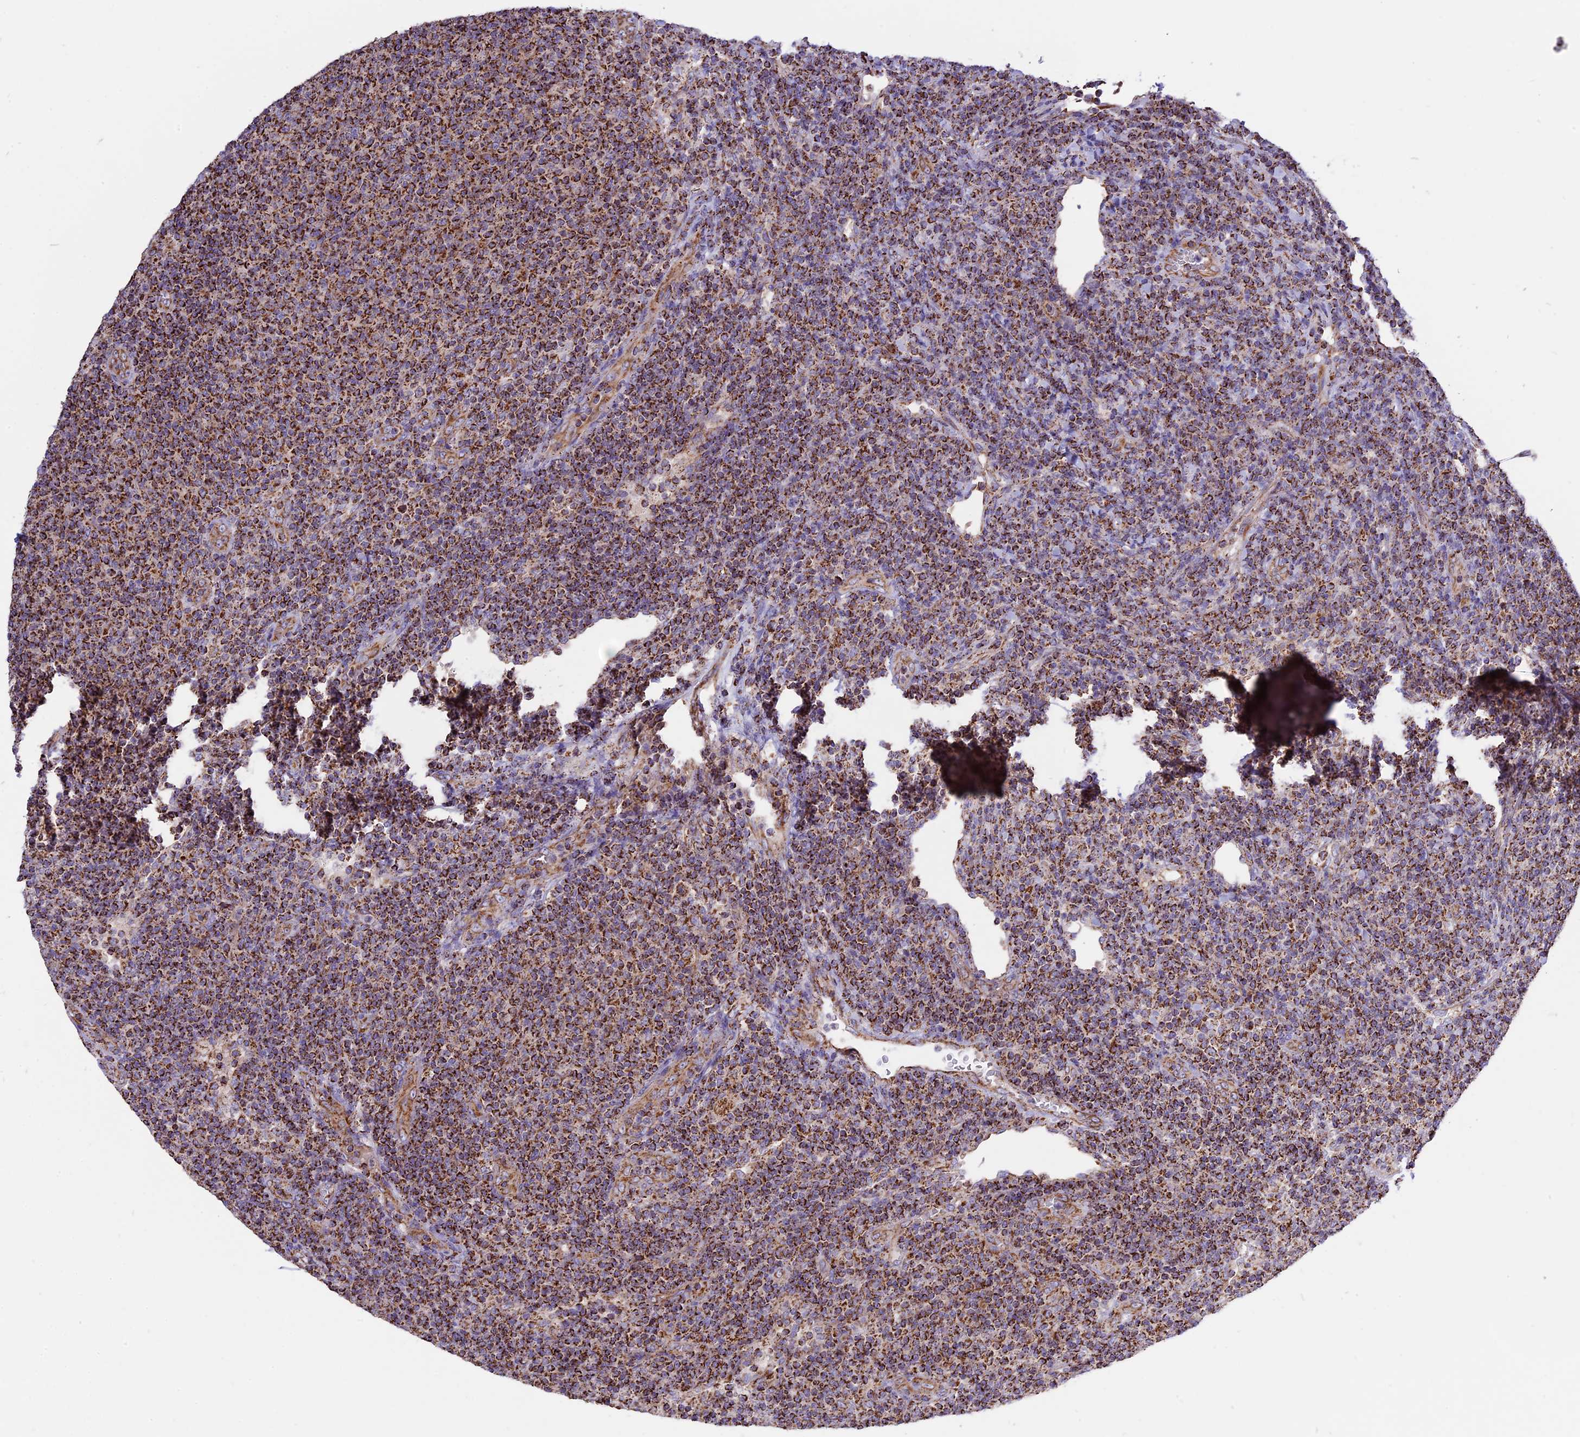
{"staining": {"intensity": "strong", "quantity": ">75%", "location": "cytoplasmic/membranous"}, "tissue": "lymphoma", "cell_type": "Tumor cells", "image_type": "cancer", "snomed": [{"axis": "morphology", "description": "Malignant lymphoma, non-Hodgkin's type, Low grade"}, {"axis": "topography", "description": "Lymph node"}], "caption": "This is an image of immunohistochemistry staining of low-grade malignant lymphoma, non-Hodgkin's type, which shows strong expression in the cytoplasmic/membranous of tumor cells.", "gene": "TTC4", "patient": {"sex": "male", "age": 66}}